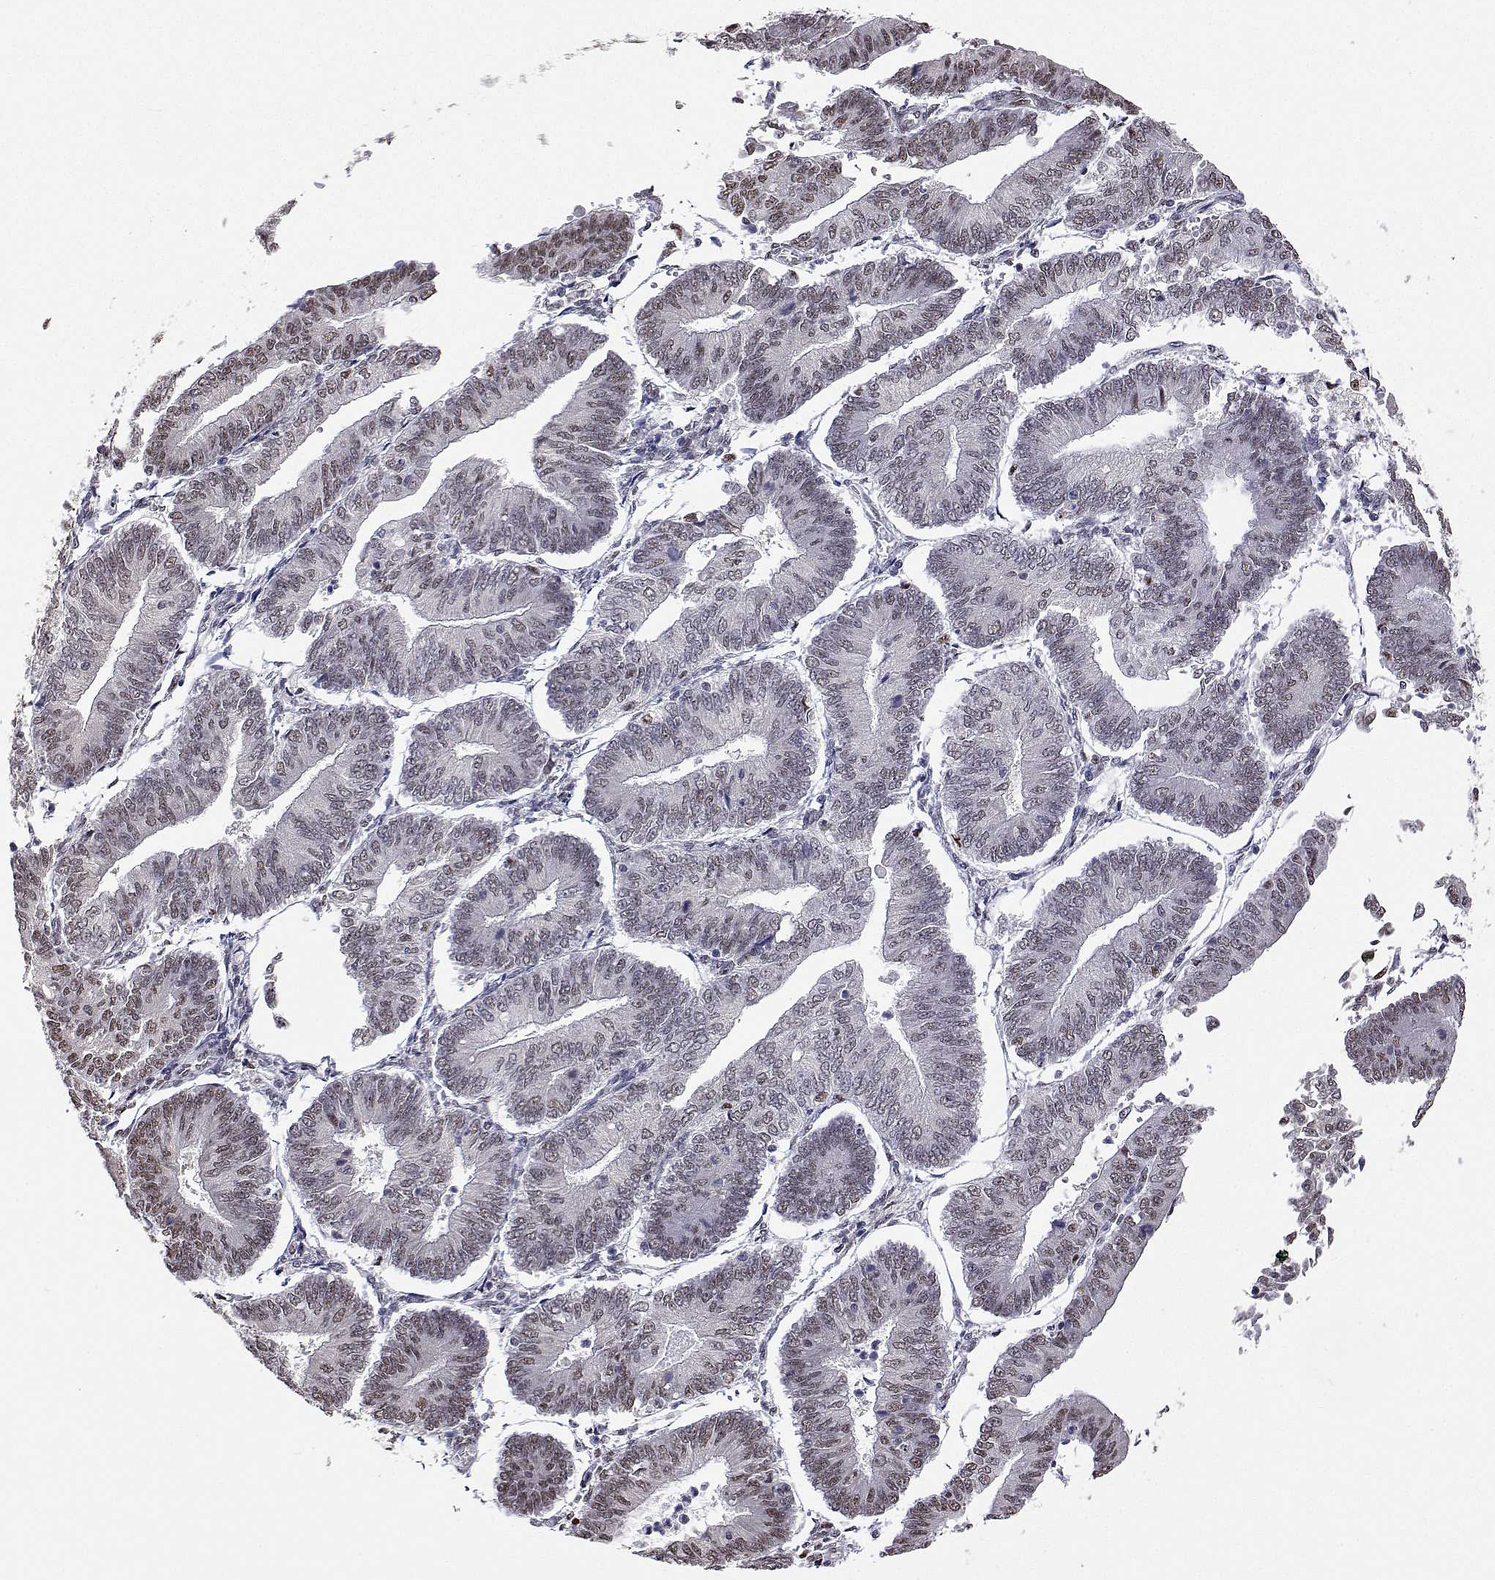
{"staining": {"intensity": "weak", "quantity": "25%-75%", "location": "nuclear"}, "tissue": "endometrial cancer", "cell_type": "Tumor cells", "image_type": "cancer", "snomed": [{"axis": "morphology", "description": "Adenocarcinoma, NOS"}, {"axis": "topography", "description": "Endometrium"}], "caption": "Immunohistochemistry image of neoplastic tissue: human endometrial cancer (adenocarcinoma) stained using IHC reveals low levels of weak protein expression localized specifically in the nuclear of tumor cells, appearing as a nuclear brown color.", "gene": "ADAR", "patient": {"sex": "female", "age": 65}}